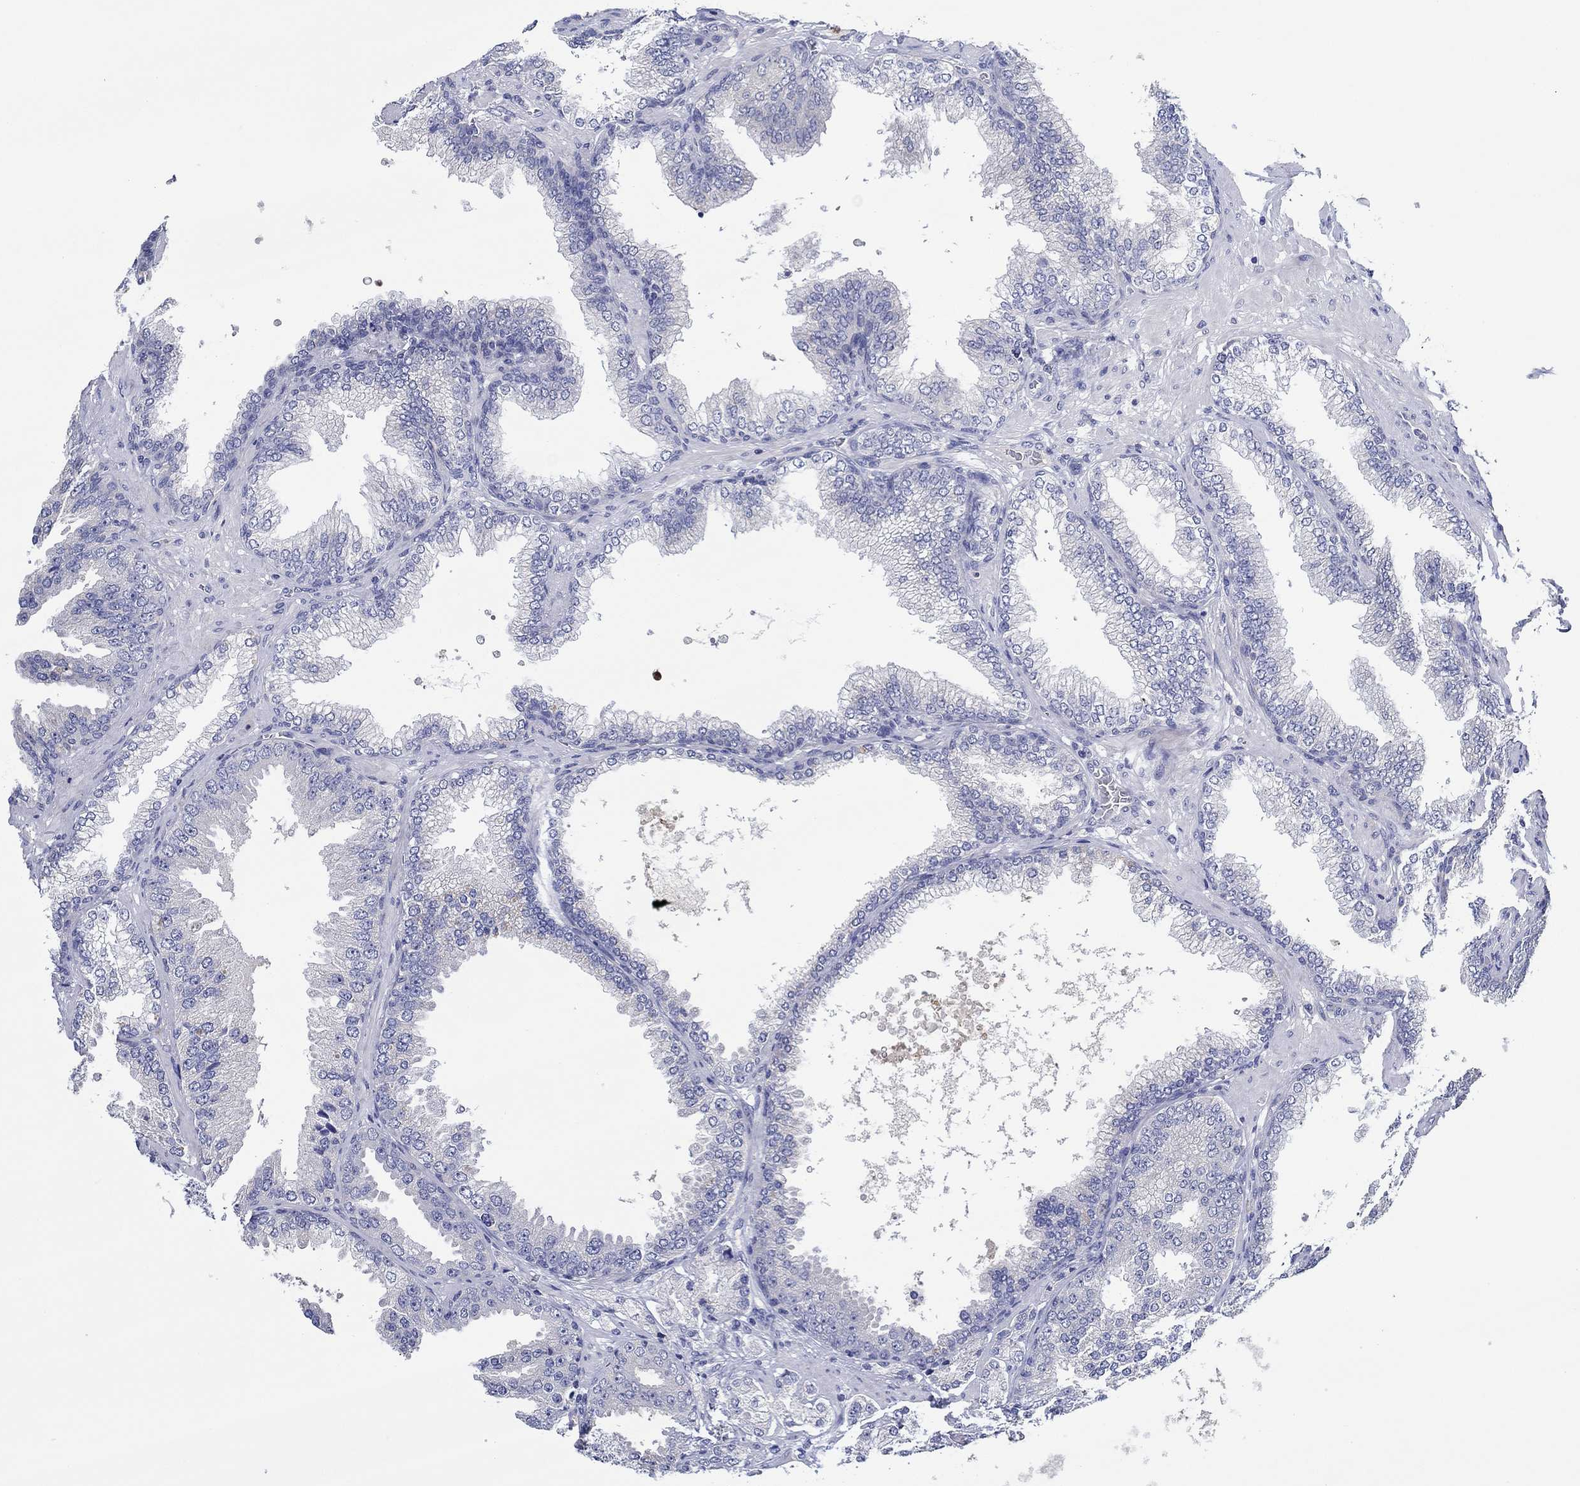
{"staining": {"intensity": "negative", "quantity": "none", "location": "none"}, "tissue": "prostate cancer", "cell_type": "Tumor cells", "image_type": "cancer", "snomed": [{"axis": "morphology", "description": "Adenocarcinoma, Low grade"}, {"axis": "topography", "description": "Prostate"}], "caption": "This image is of prostate cancer stained with immunohistochemistry (IHC) to label a protein in brown with the nuclei are counter-stained blue. There is no expression in tumor cells.", "gene": "CHIT1", "patient": {"sex": "male", "age": 68}}